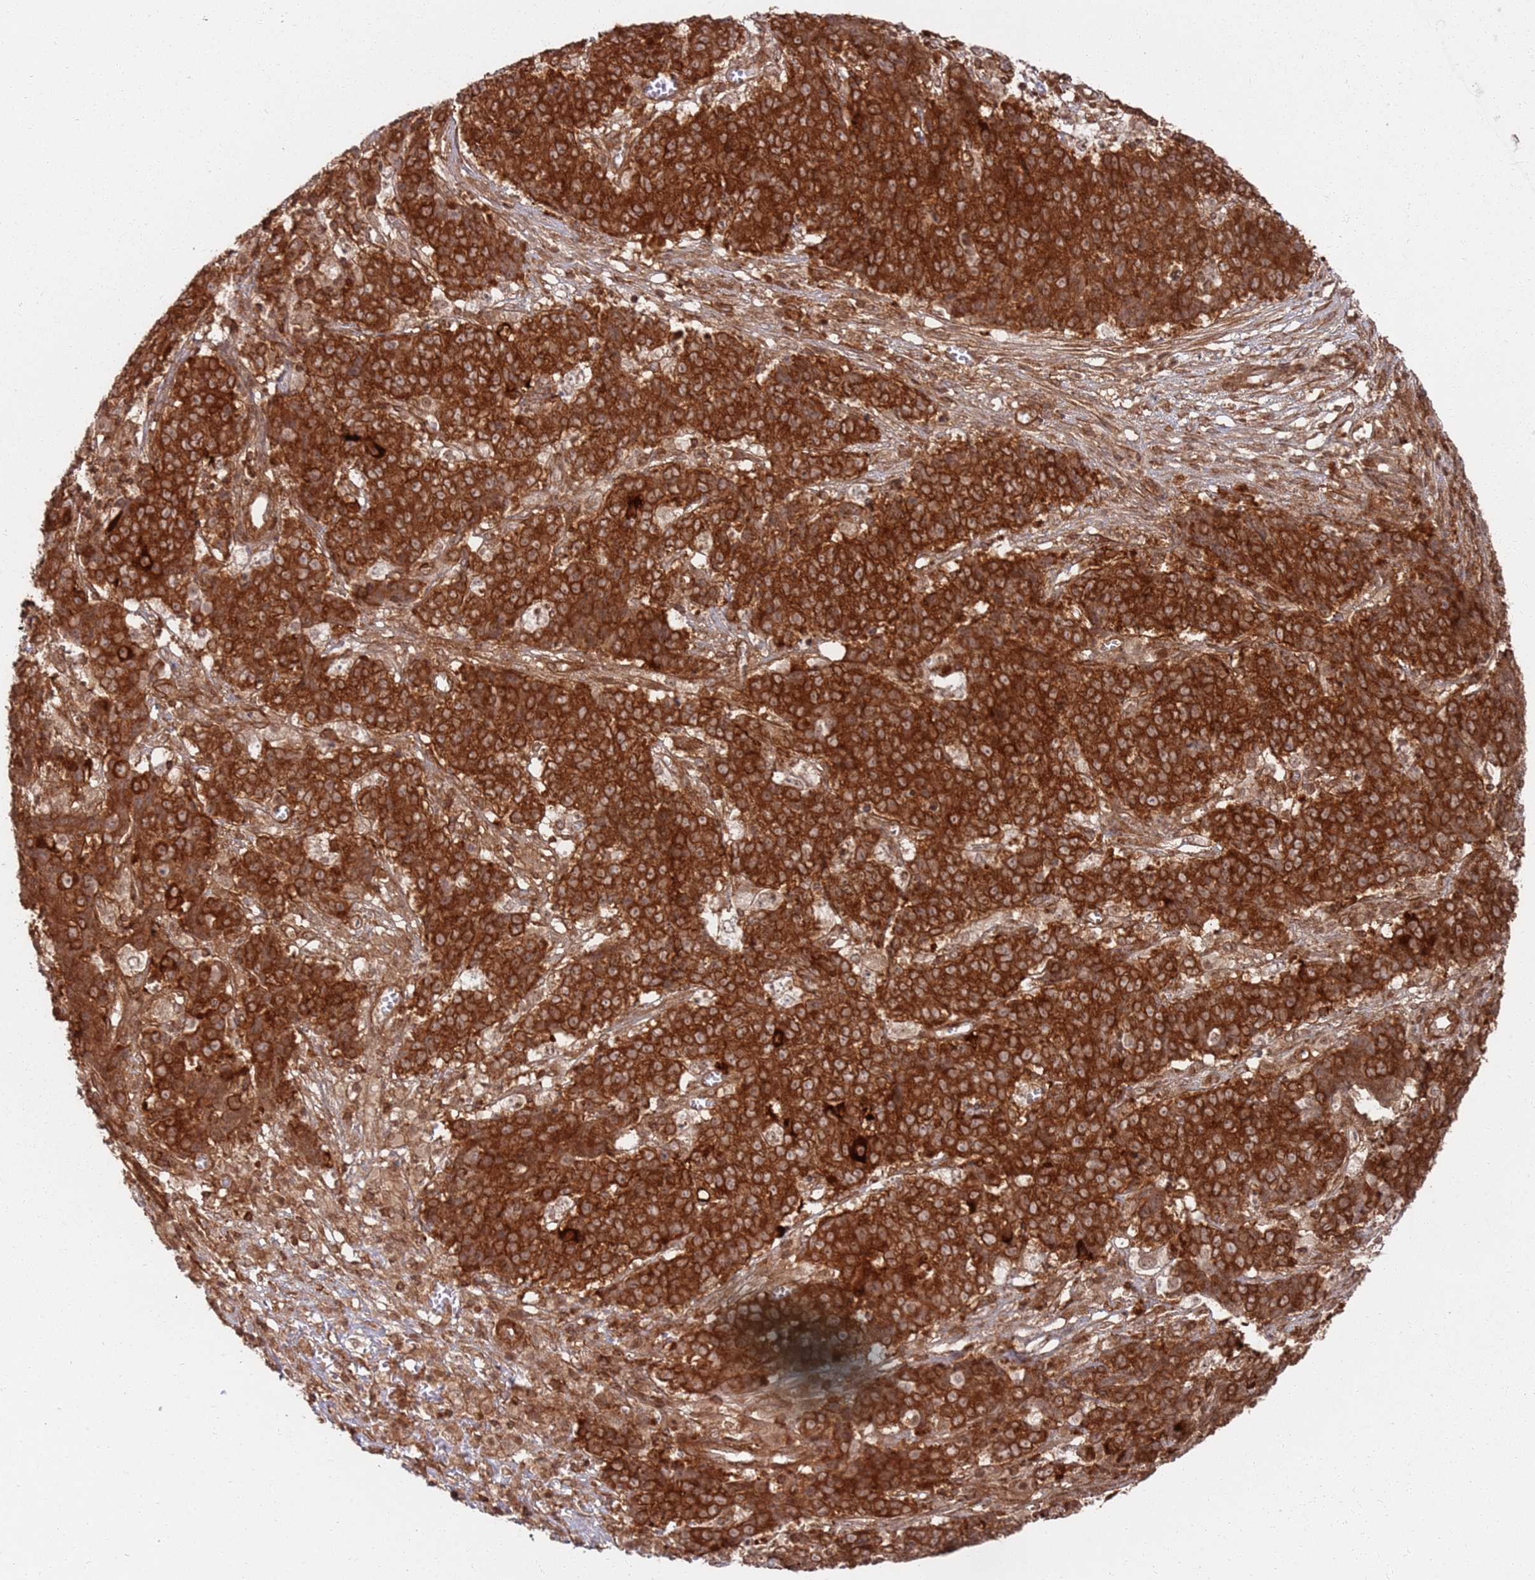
{"staining": {"intensity": "strong", "quantity": ">75%", "location": "cytoplasmic/membranous"}, "tissue": "ovarian cancer", "cell_type": "Tumor cells", "image_type": "cancer", "snomed": [{"axis": "morphology", "description": "Carcinoma, endometroid"}, {"axis": "topography", "description": "Ovary"}], "caption": "A brown stain labels strong cytoplasmic/membranous positivity of a protein in ovarian endometroid carcinoma tumor cells.", "gene": "PIH1D1", "patient": {"sex": "female", "age": 42}}